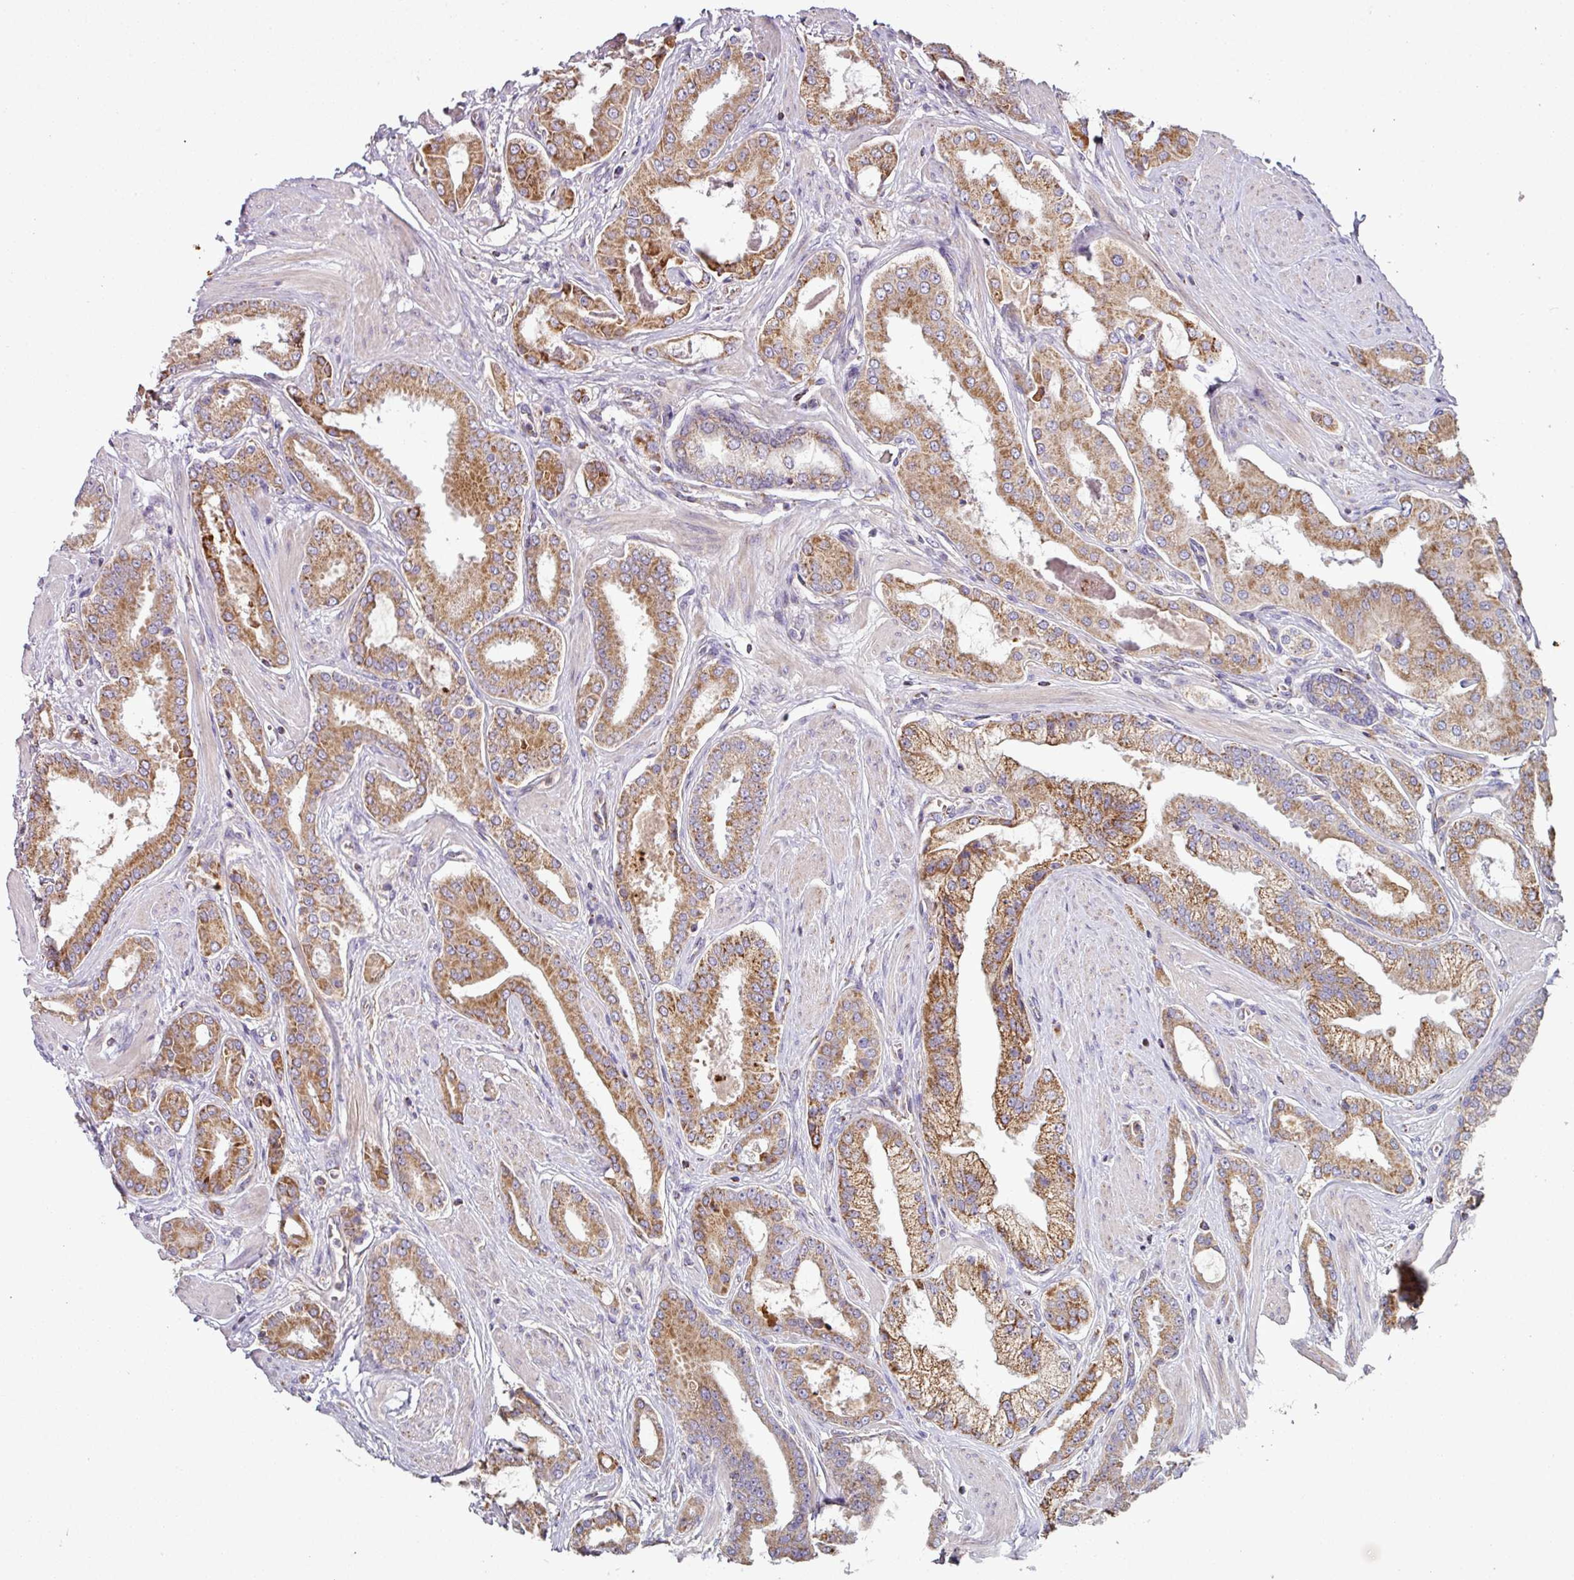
{"staining": {"intensity": "moderate", "quantity": ">75%", "location": "cytoplasmic/membranous"}, "tissue": "prostate cancer", "cell_type": "Tumor cells", "image_type": "cancer", "snomed": [{"axis": "morphology", "description": "Adenocarcinoma, Low grade"}, {"axis": "topography", "description": "Prostate"}], "caption": "Immunohistochemistry (IHC) of human prostate low-grade adenocarcinoma displays medium levels of moderate cytoplasmic/membranous positivity in approximately >75% of tumor cells.", "gene": "SQOR", "patient": {"sex": "male", "age": 42}}